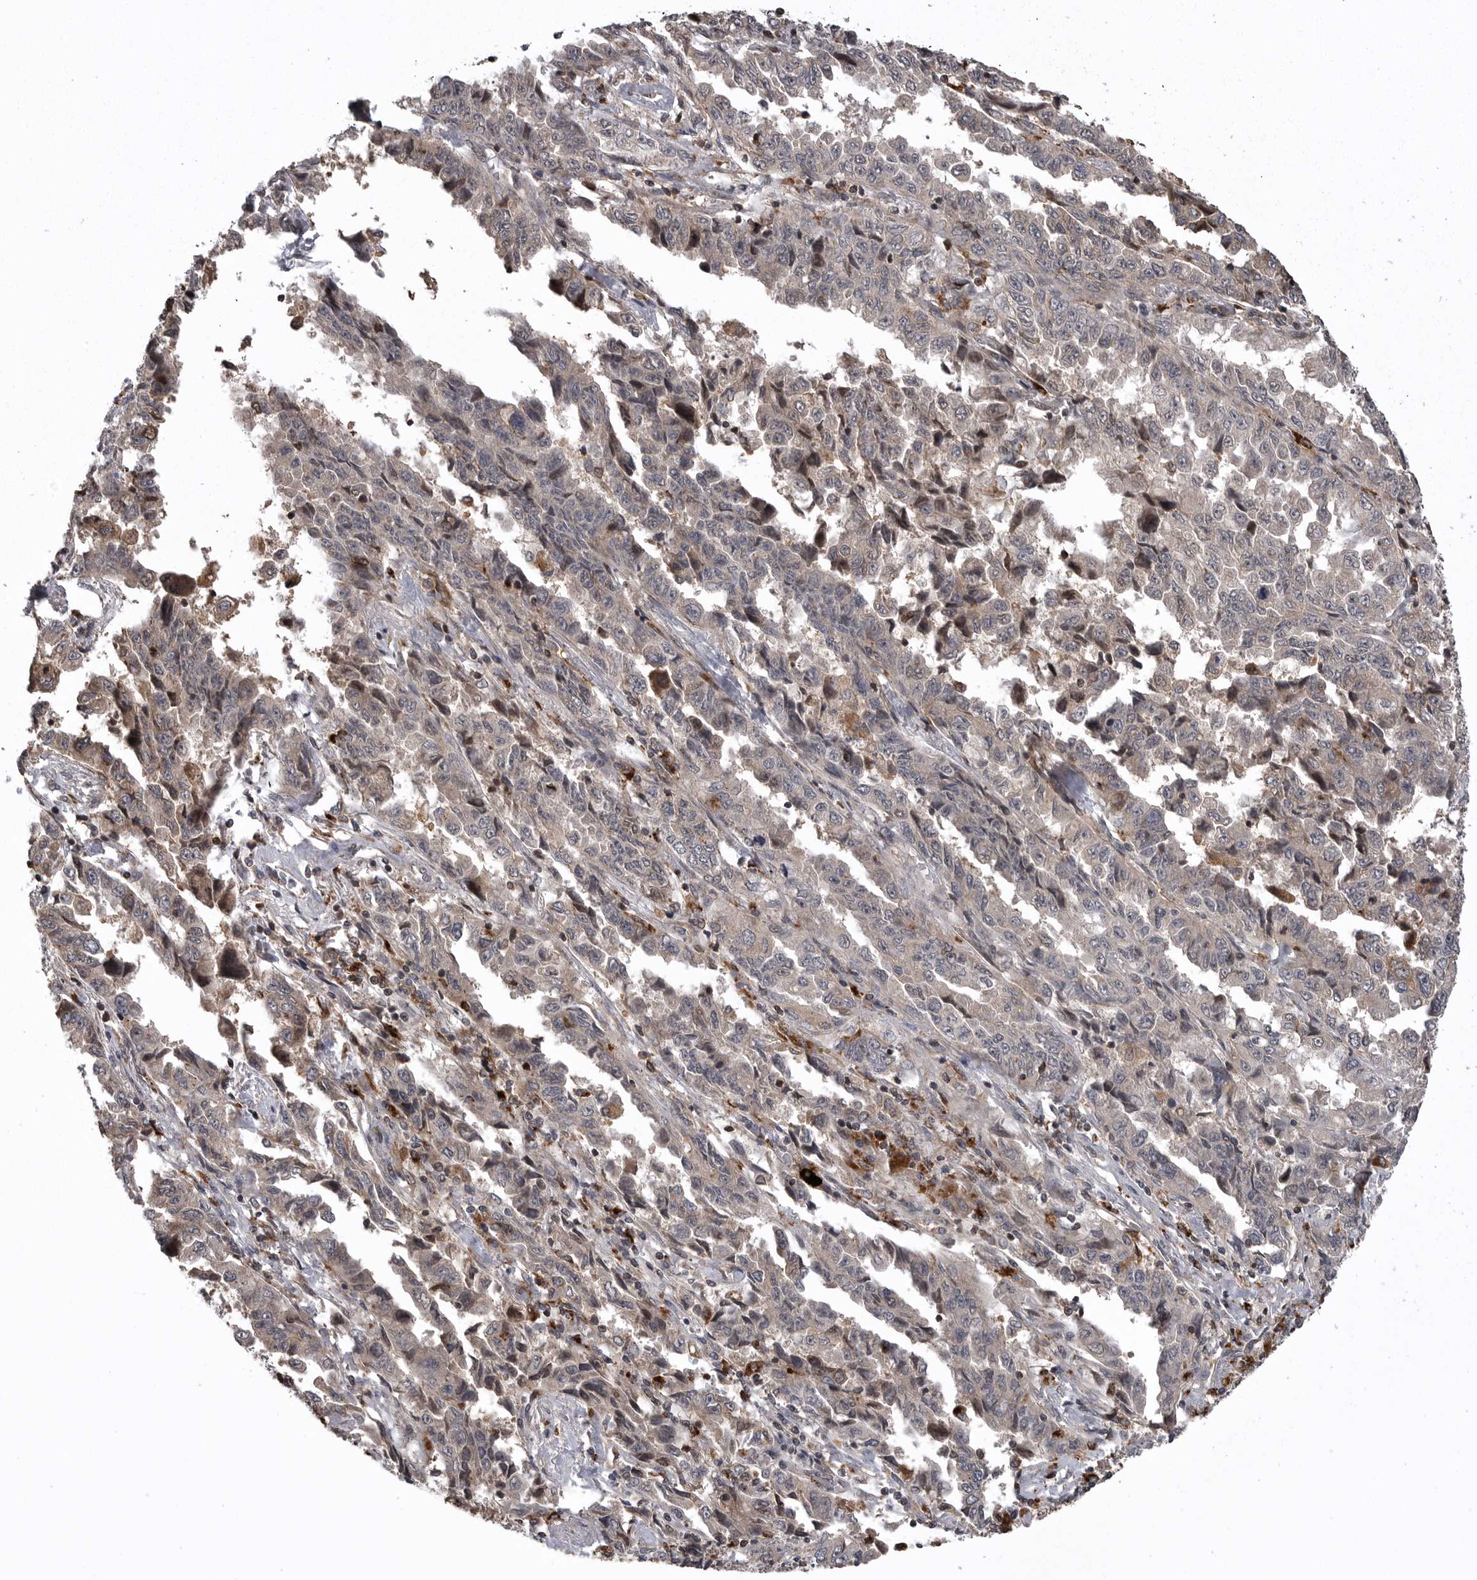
{"staining": {"intensity": "negative", "quantity": "none", "location": "none"}, "tissue": "lung cancer", "cell_type": "Tumor cells", "image_type": "cancer", "snomed": [{"axis": "morphology", "description": "Adenocarcinoma, NOS"}, {"axis": "topography", "description": "Lung"}], "caption": "Protein analysis of adenocarcinoma (lung) reveals no significant staining in tumor cells. (DAB (3,3'-diaminobenzidine) IHC visualized using brightfield microscopy, high magnification).", "gene": "AOAH", "patient": {"sex": "female", "age": 51}}